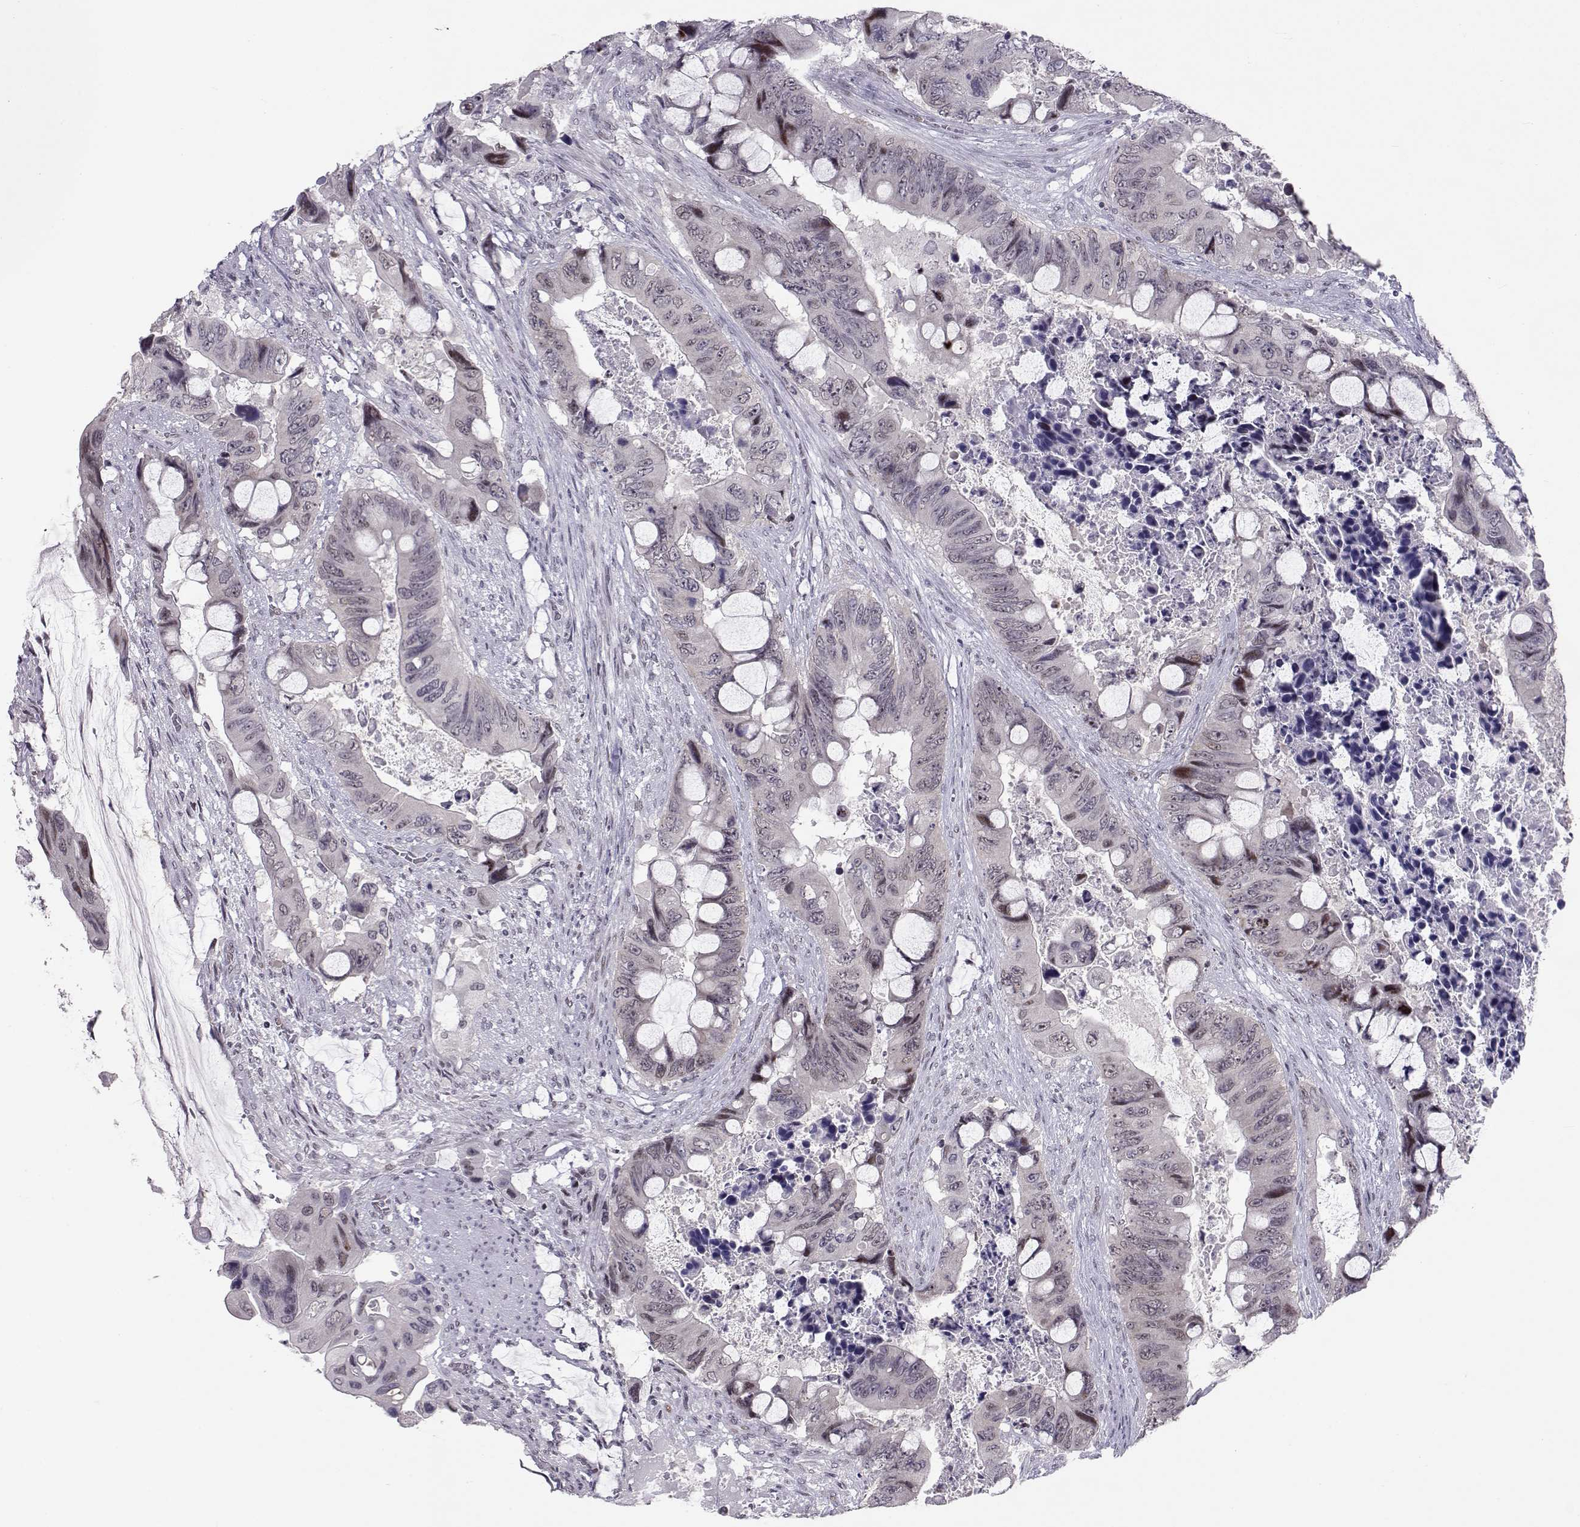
{"staining": {"intensity": "negative", "quantity": "none", "location": "none"}, "tissue": "colorectal cancer", "cell_type": "Tumor cells", "image_type": "cancer", "snomed": [{"axis": "morphology", "description": "Adenocarcinoma, NOS"}, {"axis": "topography", "description": "Rectum"}], "caption": "Human adenocarcinoma (colorectal) stained for a protein using immunohistochemistry (IHC) demonstrates no positivity in tumor cells.", "gene": "SIX6", "patient": {"sex": "male", "age": 63}}